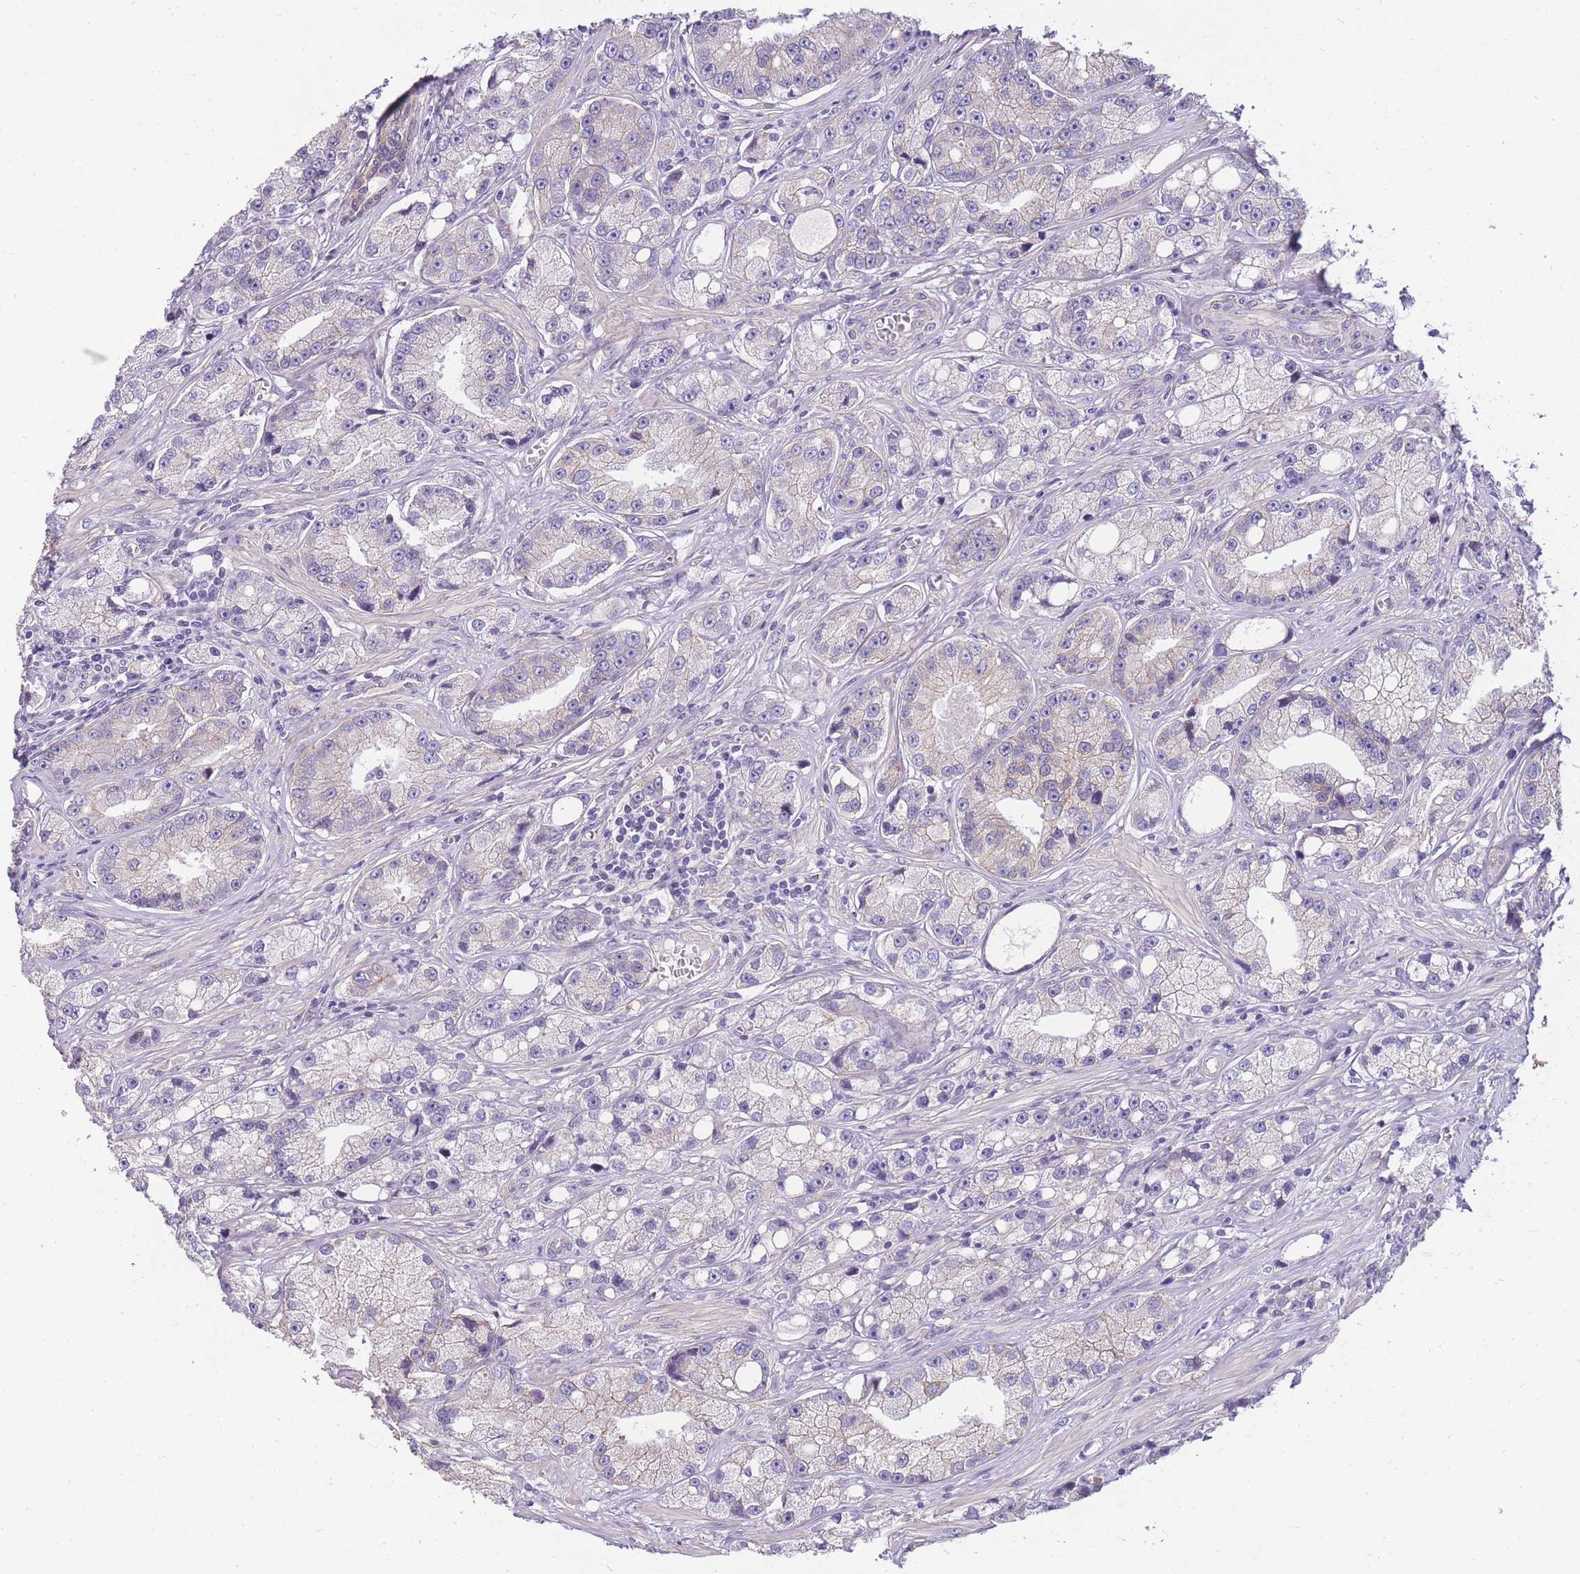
{"staining": {"intensity": "negative", "quantity": "none", "location": "none"}, "tissue": "prostate cancer", "cell_type": "Tumor cells", "image_type": "cancer", "snomed": [{"axis": "morphology", "description": "Adenocarcinoma, High grade"}, {"axis": "topography", "description": "Prostate"}], "caption": "There is no significant staining in tumor cells of prostate cancer.", "gene": "CLBA1", "patient": {"sex": "male", "age": 74}}